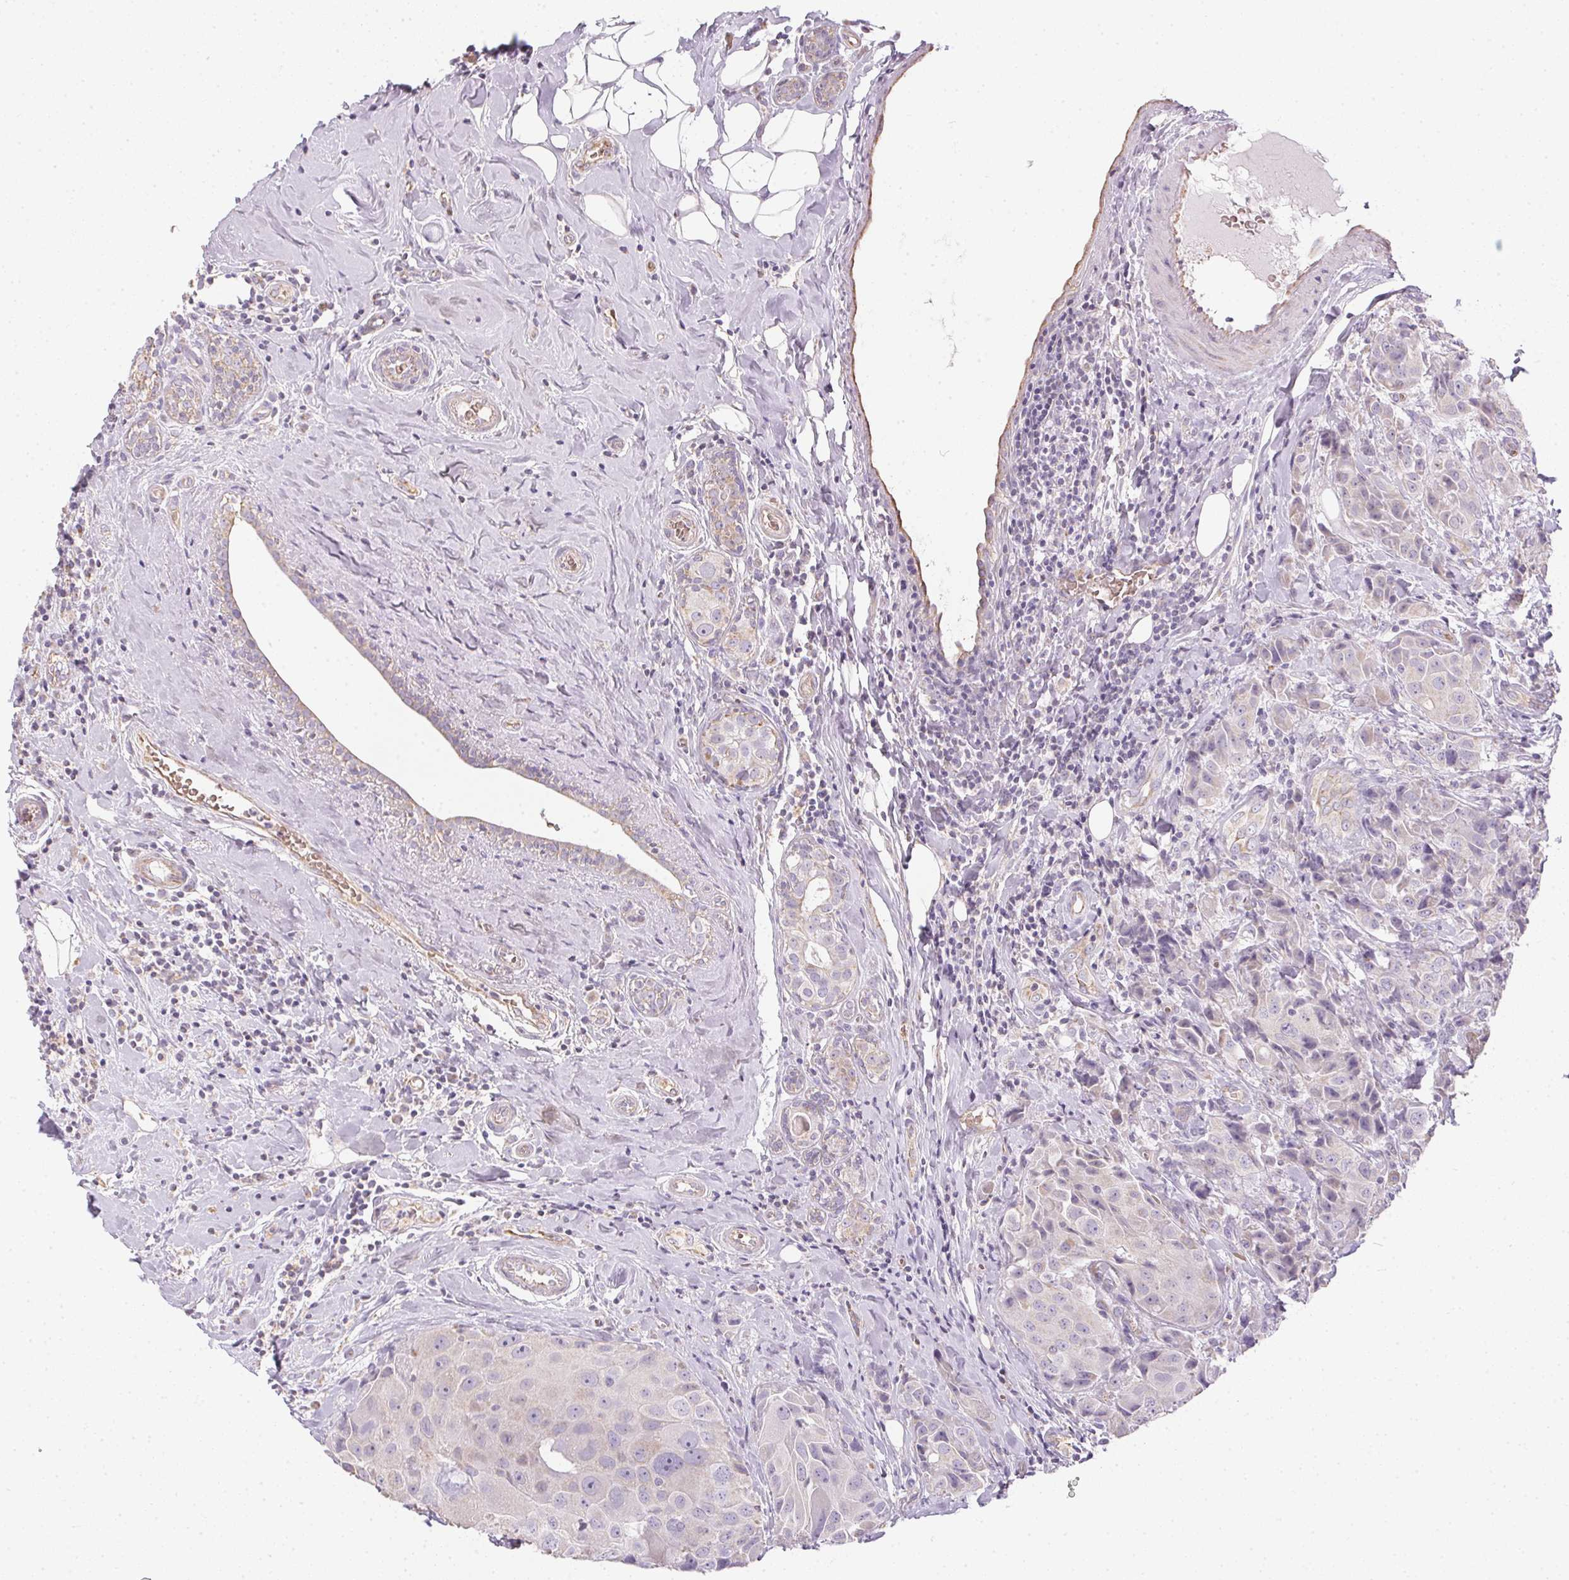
{"staining": {"intensity": "negative", "quantity": "none", "location": "none"}, "tissue": "breast cancer", "cell_type": "Tumor cells", "image_type": "cancer", "snomed": [{"axis": "morphology", "description": "Normal tissue, NOS"}, {"axis": "morphology", "description": "Duct carcinoma"}, {"axis": "topography", "description": "Breast"}], "caption": "A photomicrograph of human breast invasive ductal carcinoma is negative for staining in tumor cells. (DAB (3,3'-diaminobenzidine) immunohistochemistry (IHC) visualized using brightfield microscopy, high magnification).", "gene": "SMYD1", "patient": {"sex": "female", "age": 43}}